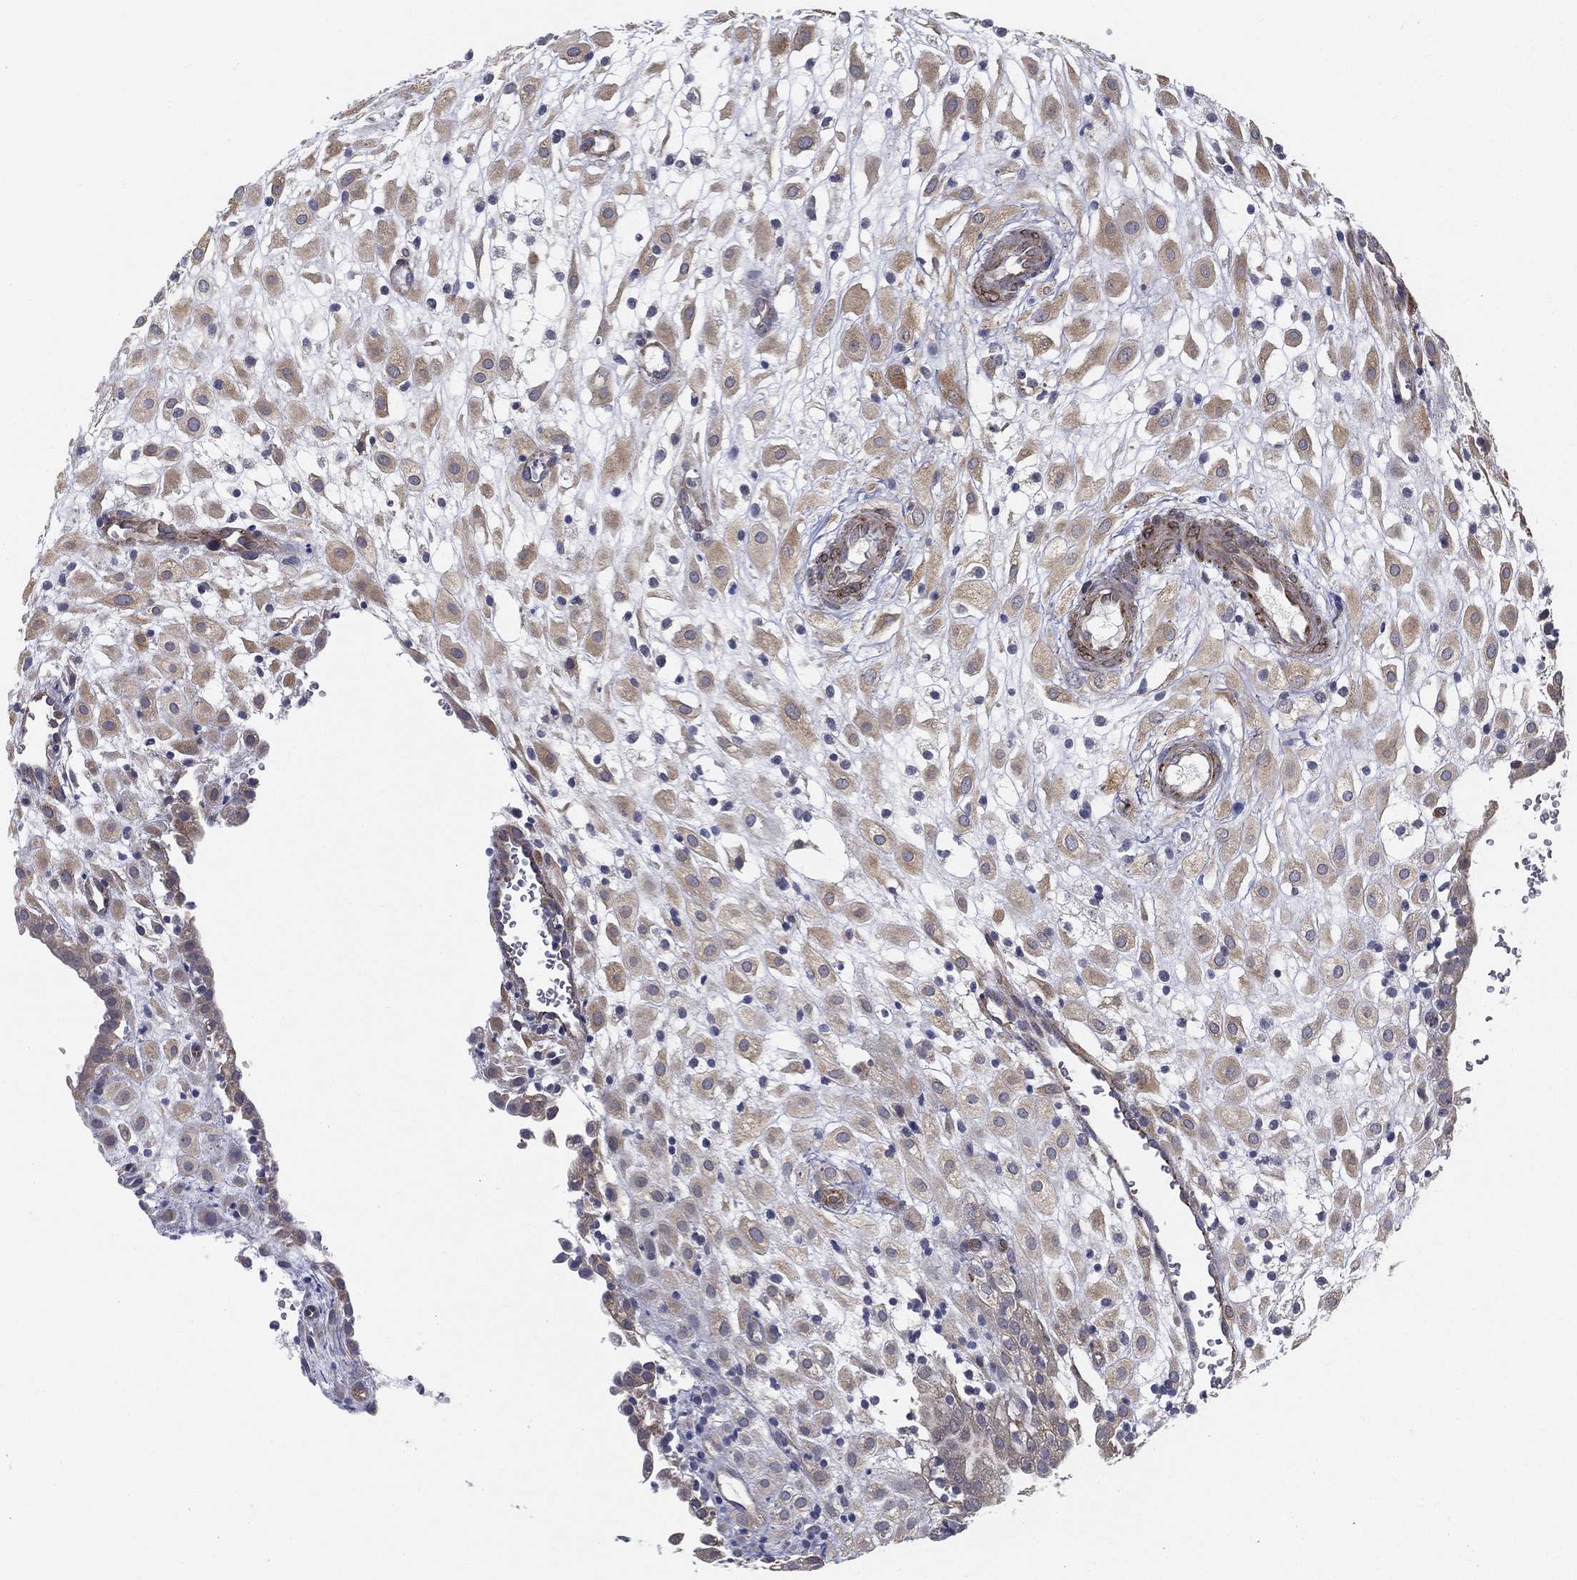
{"staining": {"intensity": "weak", "quantity": ">75%", "location": "cytoplasmic/membranous"}, "tissue": "placenta", "cell_type": "Decidual cells", "image_type": "normal", "snomed": [{"axis": "morphology", "description": "Normal tissue, NOS"}, {"axis": "topography", "description": "Placenta"}], "caption": "Placenta stained with a brown dye shows weak cytoplasmic/membranous positive expression in approximately >75% of decidual cells.", "gene": "LRRC56", "patient": {"sex": "female", "age": 24}}